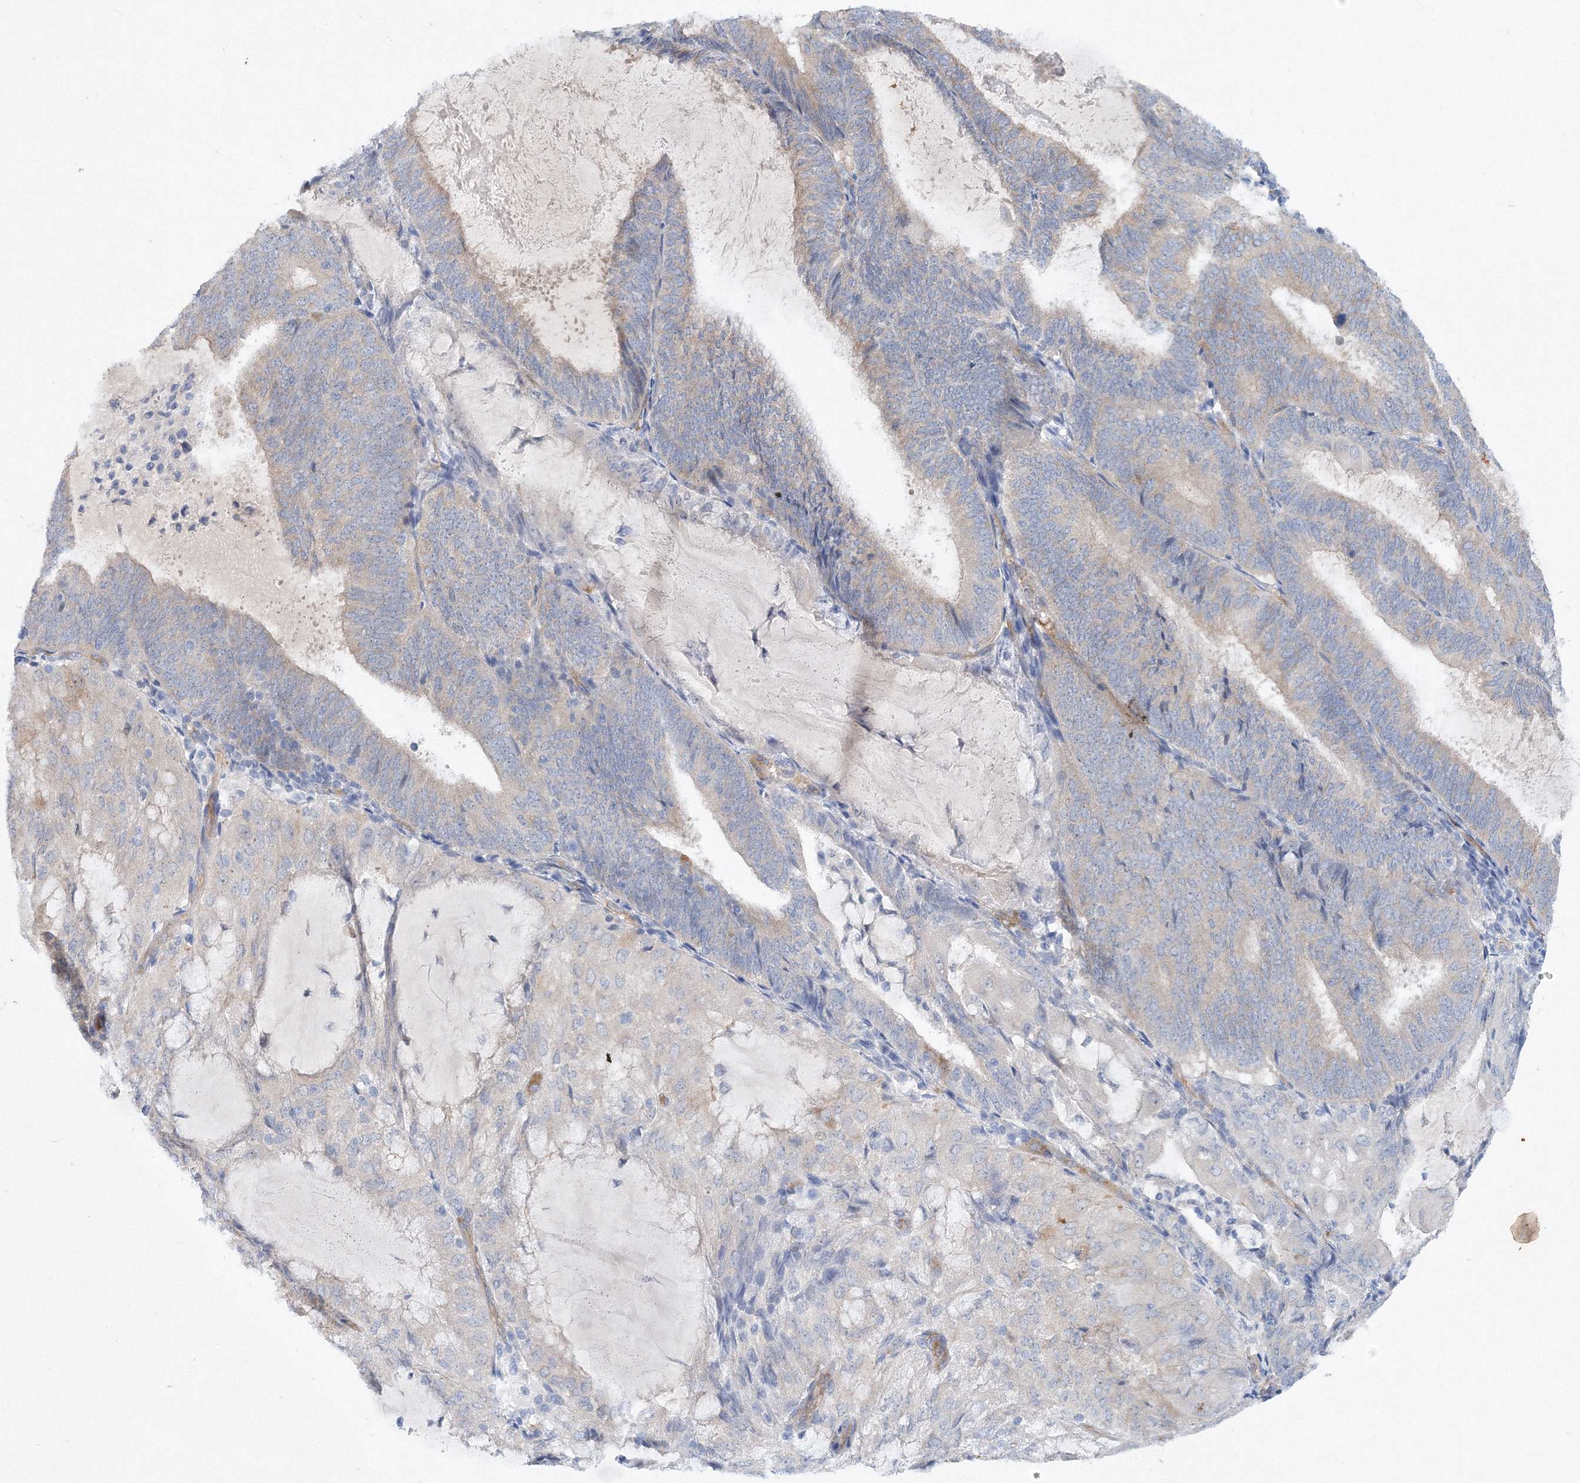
{"staining": {"intensity": "negative", "quantity": "none", "location": "none"}, "tissue": "endometrial cancer", "cell_type": "Tumor cells", "image_type": "cancer", "snomed": [{"axis": "morphology", "description": "Adenocarcinoma, NOS"}, {"axis": "topography", "description": "Endometrium"}], "caption": "An image of adenocarcinoma (endometrial) stained for a protein reveals no brown staining in tumor cells. The staining was performed using DAB to visualize the protein expression in brown, while the nuclei were stained in blue with hematoxylin (Magnification: 20x).", "gene": "TANC1", "patient": {"sex": "female", "age": 81}}